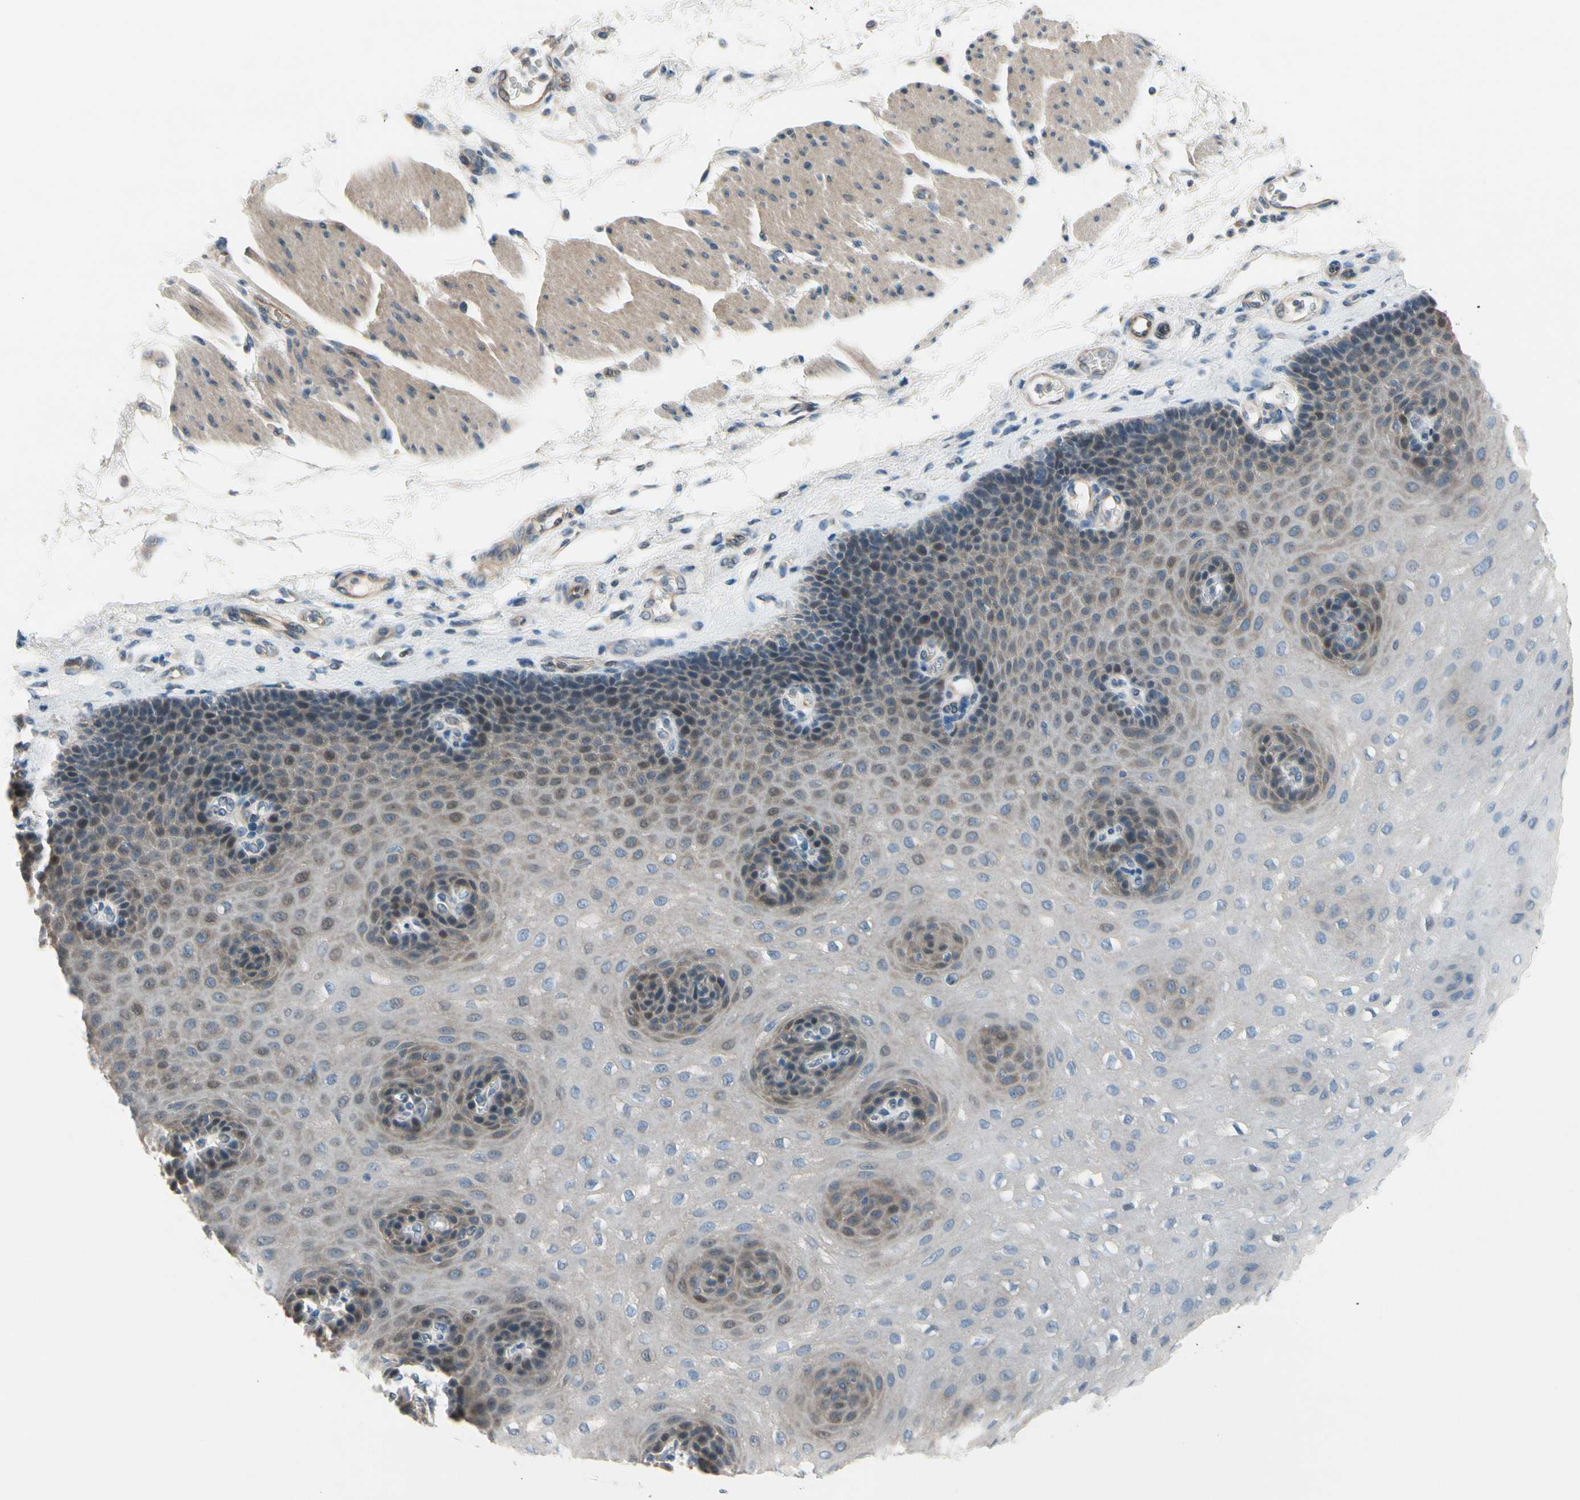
{"staining": {"intensity": "weak", "quantity": "25%-75%", "location": "cytoplasmic/membranous"}, "tissue": "esophagus", "cell_type": "Squamous epithelial cells", "image_type": "normal", "snomed": [{"axis": "morphology", "description": "Normal tissue, NOS"}, {"axis": "topography", "description": "Esophagus"}], "caption": "This photomicrograph exhibits normal esophagus stained with IHC to label a protein in brown. The cytoplasmic/membranous of squamous epithelial cells show weak positivity for the protein. Nuclei are counter-stained blue.", "gene": "CFAP36", "patient": {"sex": "female", "age": 72}}